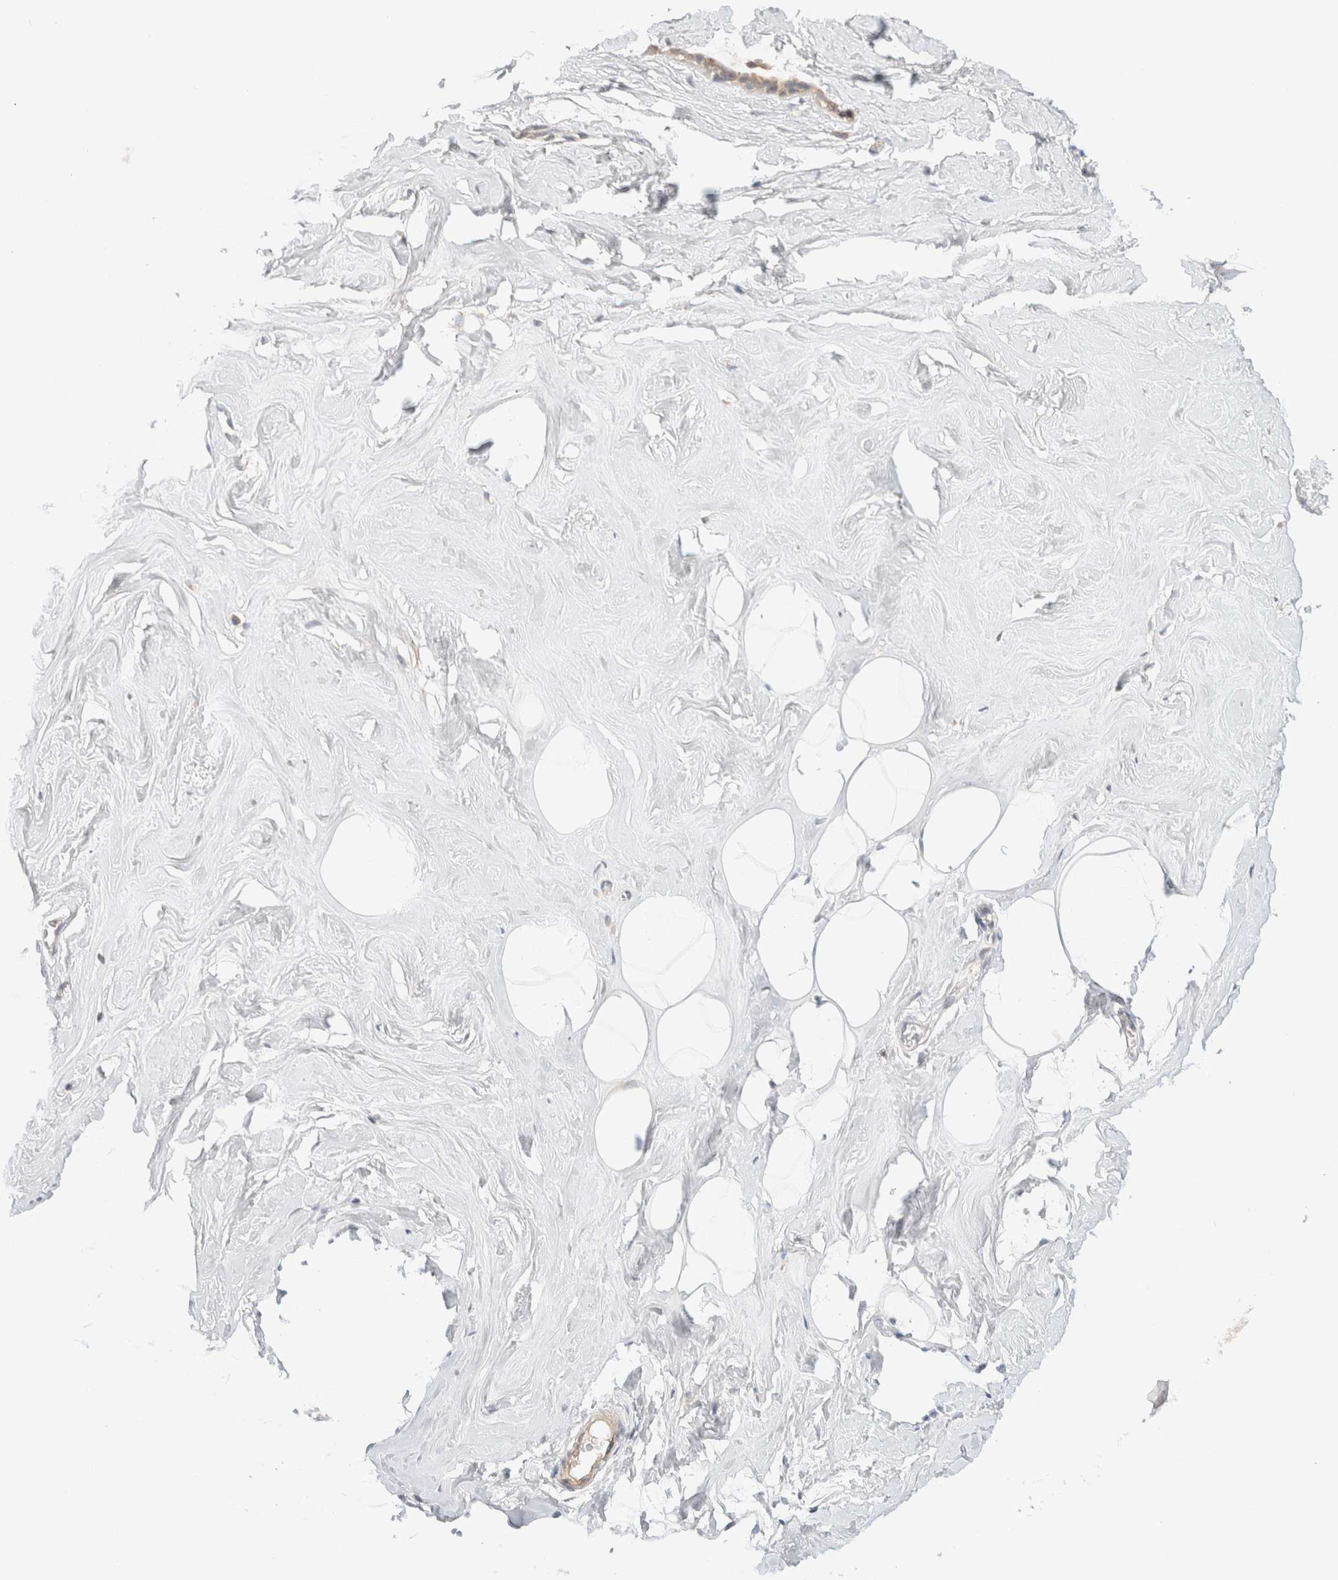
{"staining": {"intensity": "weak", "quantity": ">75%", "location": "cytoplasmic/membranous"}, "tissue": "adipose tissue", "cell_type": "Adipocytes", "image_type": "normal", "snomed": [{"axis": "morphology", "description": "Normal tissue, NOS"}, {"axis": "morphology", "description": "Fibrosis, NOS"}, {"axis": "topography", "description": "Breast"}, {"axis": "topography", "description": "Adipose tissue"}], "caption": "Immunohistochemical staining of normal human adipose tissue demonstrates >75% levels of weak cytoplasmic/membranous protein expression in about >75% of adipocytes.", "gene": "MARK3", "patient": {"sex": "female", "age": 39}}